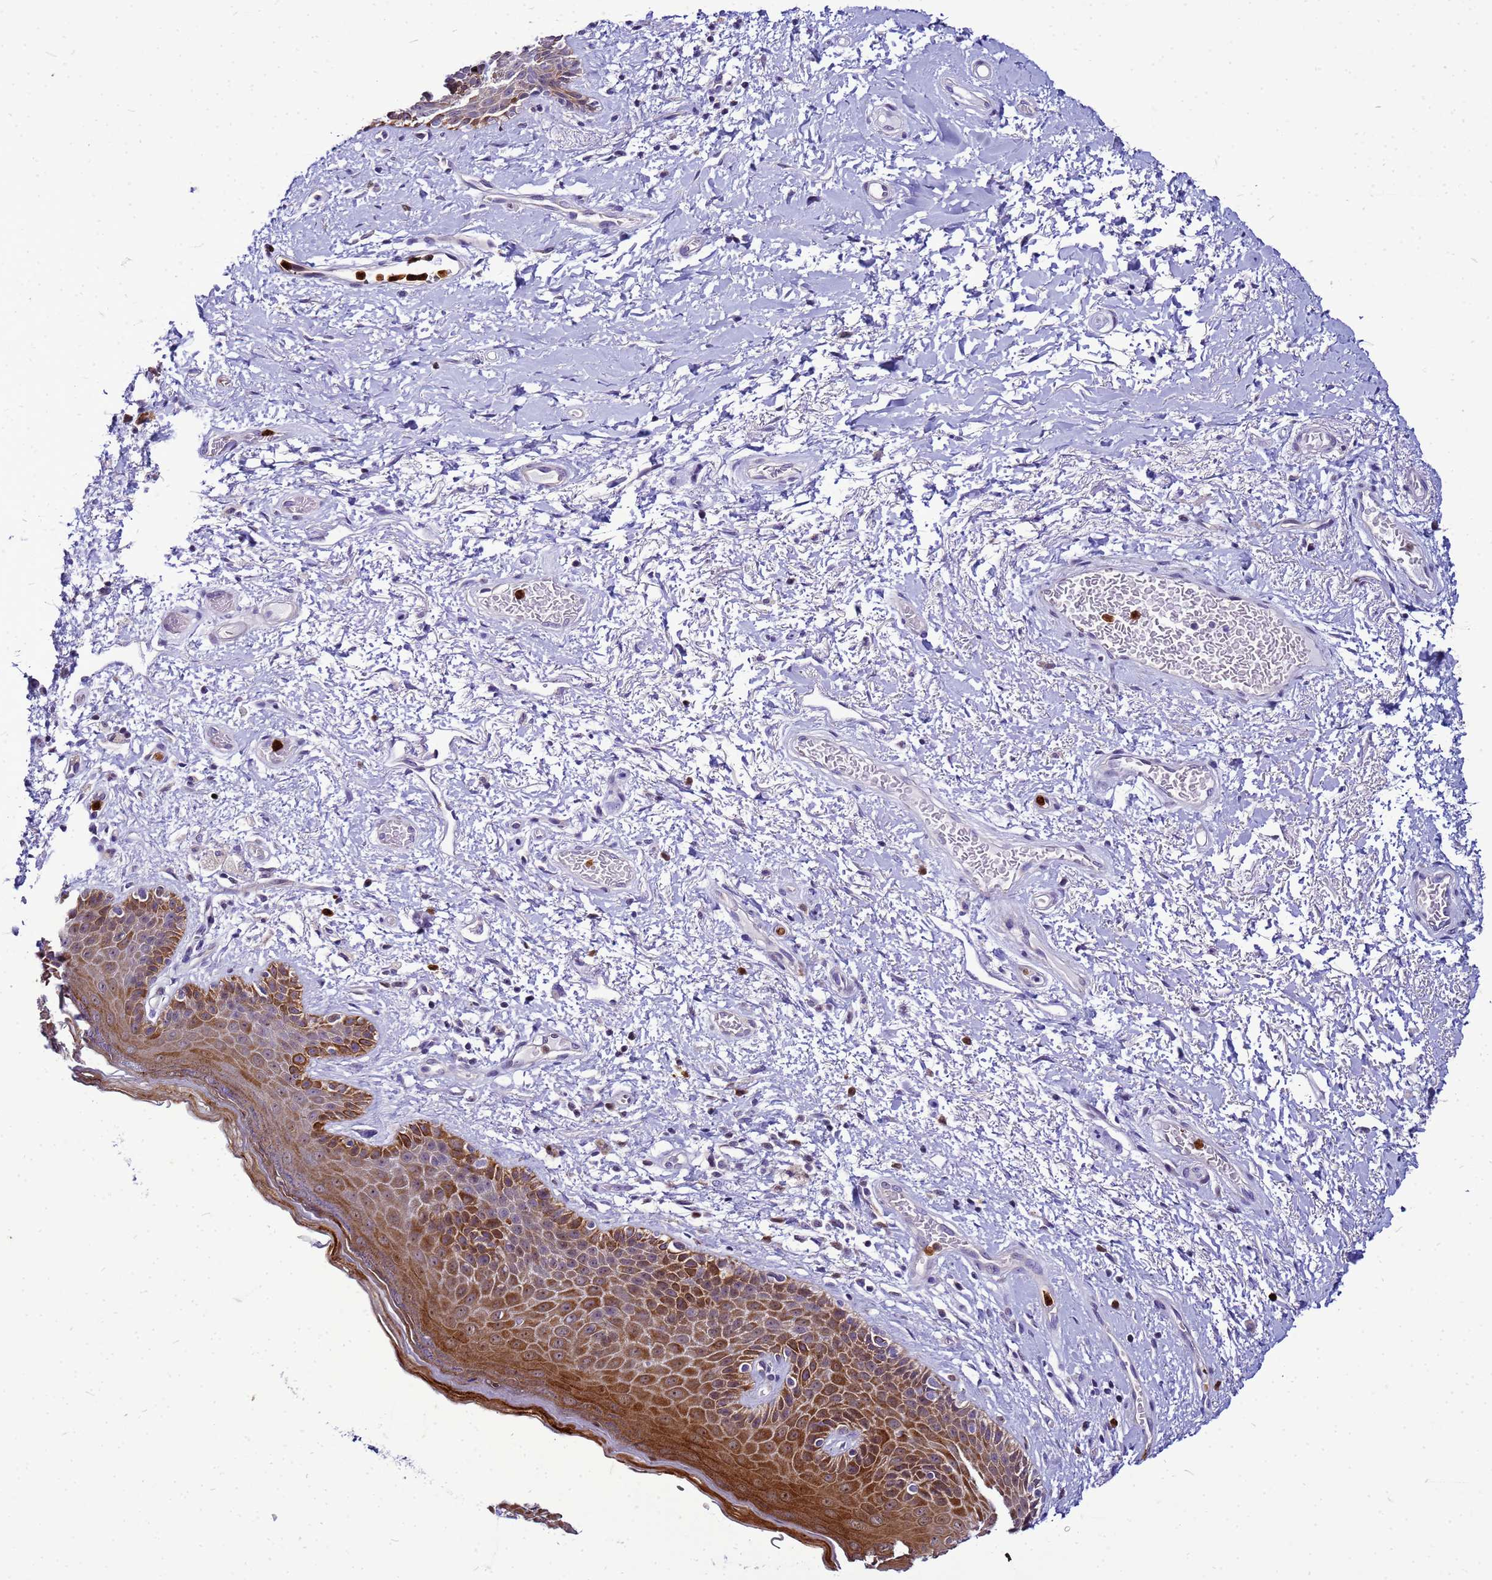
{"staining": {"intensity": "moderate", "quantity": "25%-75%", "location": "cytoplasmic/membranous,nuclear"}, "tissue": "skin", "cell_type": "Epidermal cells", "image_type": "normal", "snomed": [{"axis": "morphology", "description": "Normal tissue, NOS"}, {"axis": "topography", "description": "Anal"}], "caption": "DAB (3,3'-diaminobenzidine) immunohistochemical staining of unremarkable human skin demonstrates moderate cytoplasmic/membranous,nuclear protein positivity in about 25%-75% of epidermal cells.", "gene": "VPS4B", "patient": {"sex": "female", "age": 46}}